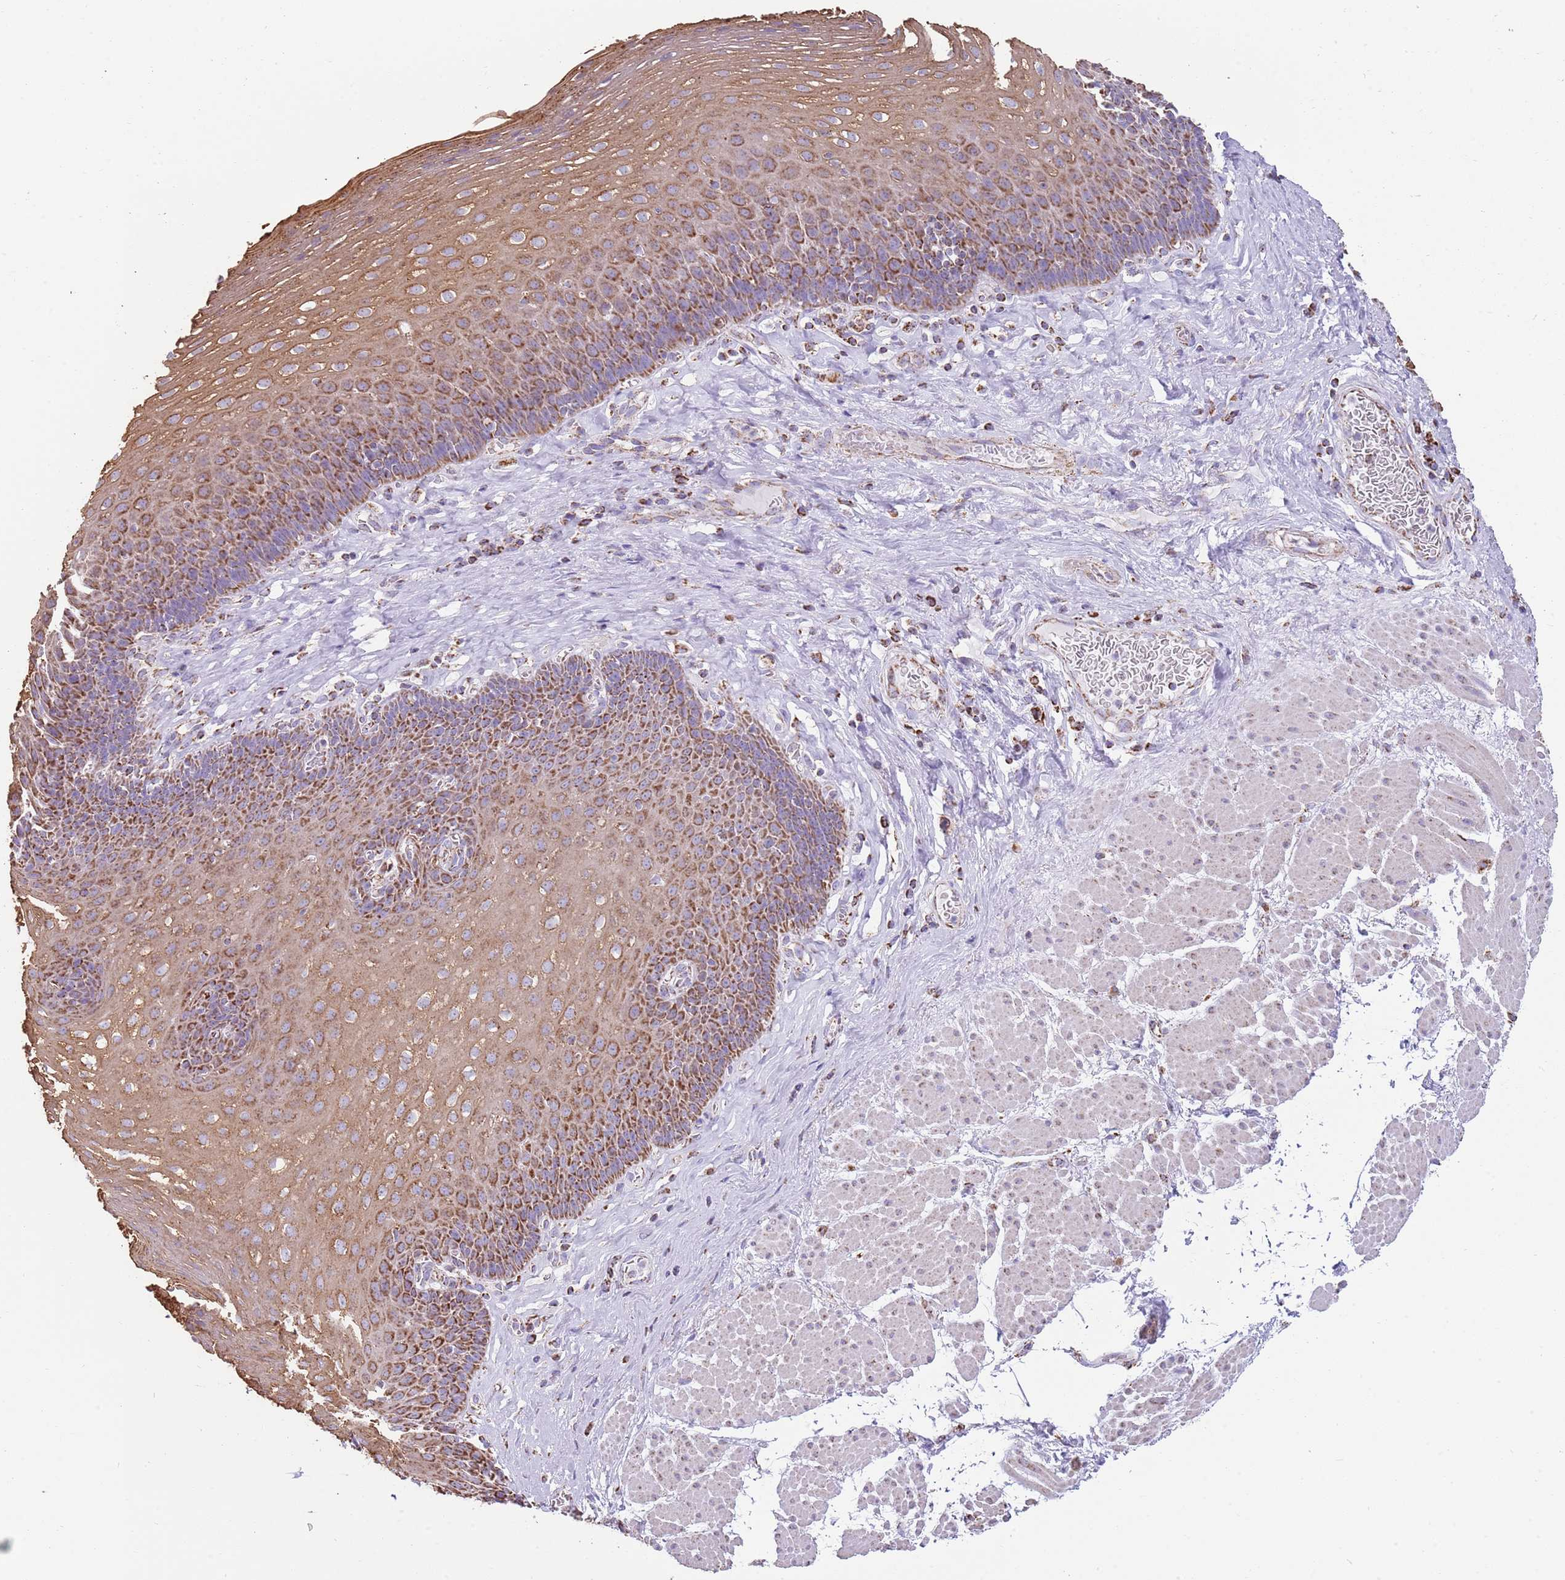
{"staining": {"intensity": "strong", "quantity": ">75%", "location": "cytoplasmic/membranous"}, "tissue": "esophagus", "cell_type": "Squamous epithelial cells", "image_type": "normal", "snomed": [{"axis": "morphology", "description": "Normal tissue, NOS"}, {"axis": "topography", "description": "Esophagus"}], "caption": "Protein positivity by immunohistochemistry (IHC) exhibits strong cytoplasmic/membranous staining in approximately >75% of squamous epithelial cells in normal esophagus.", "gene": "TTLL1", "patient": {"sex": "female", "age": 66}}